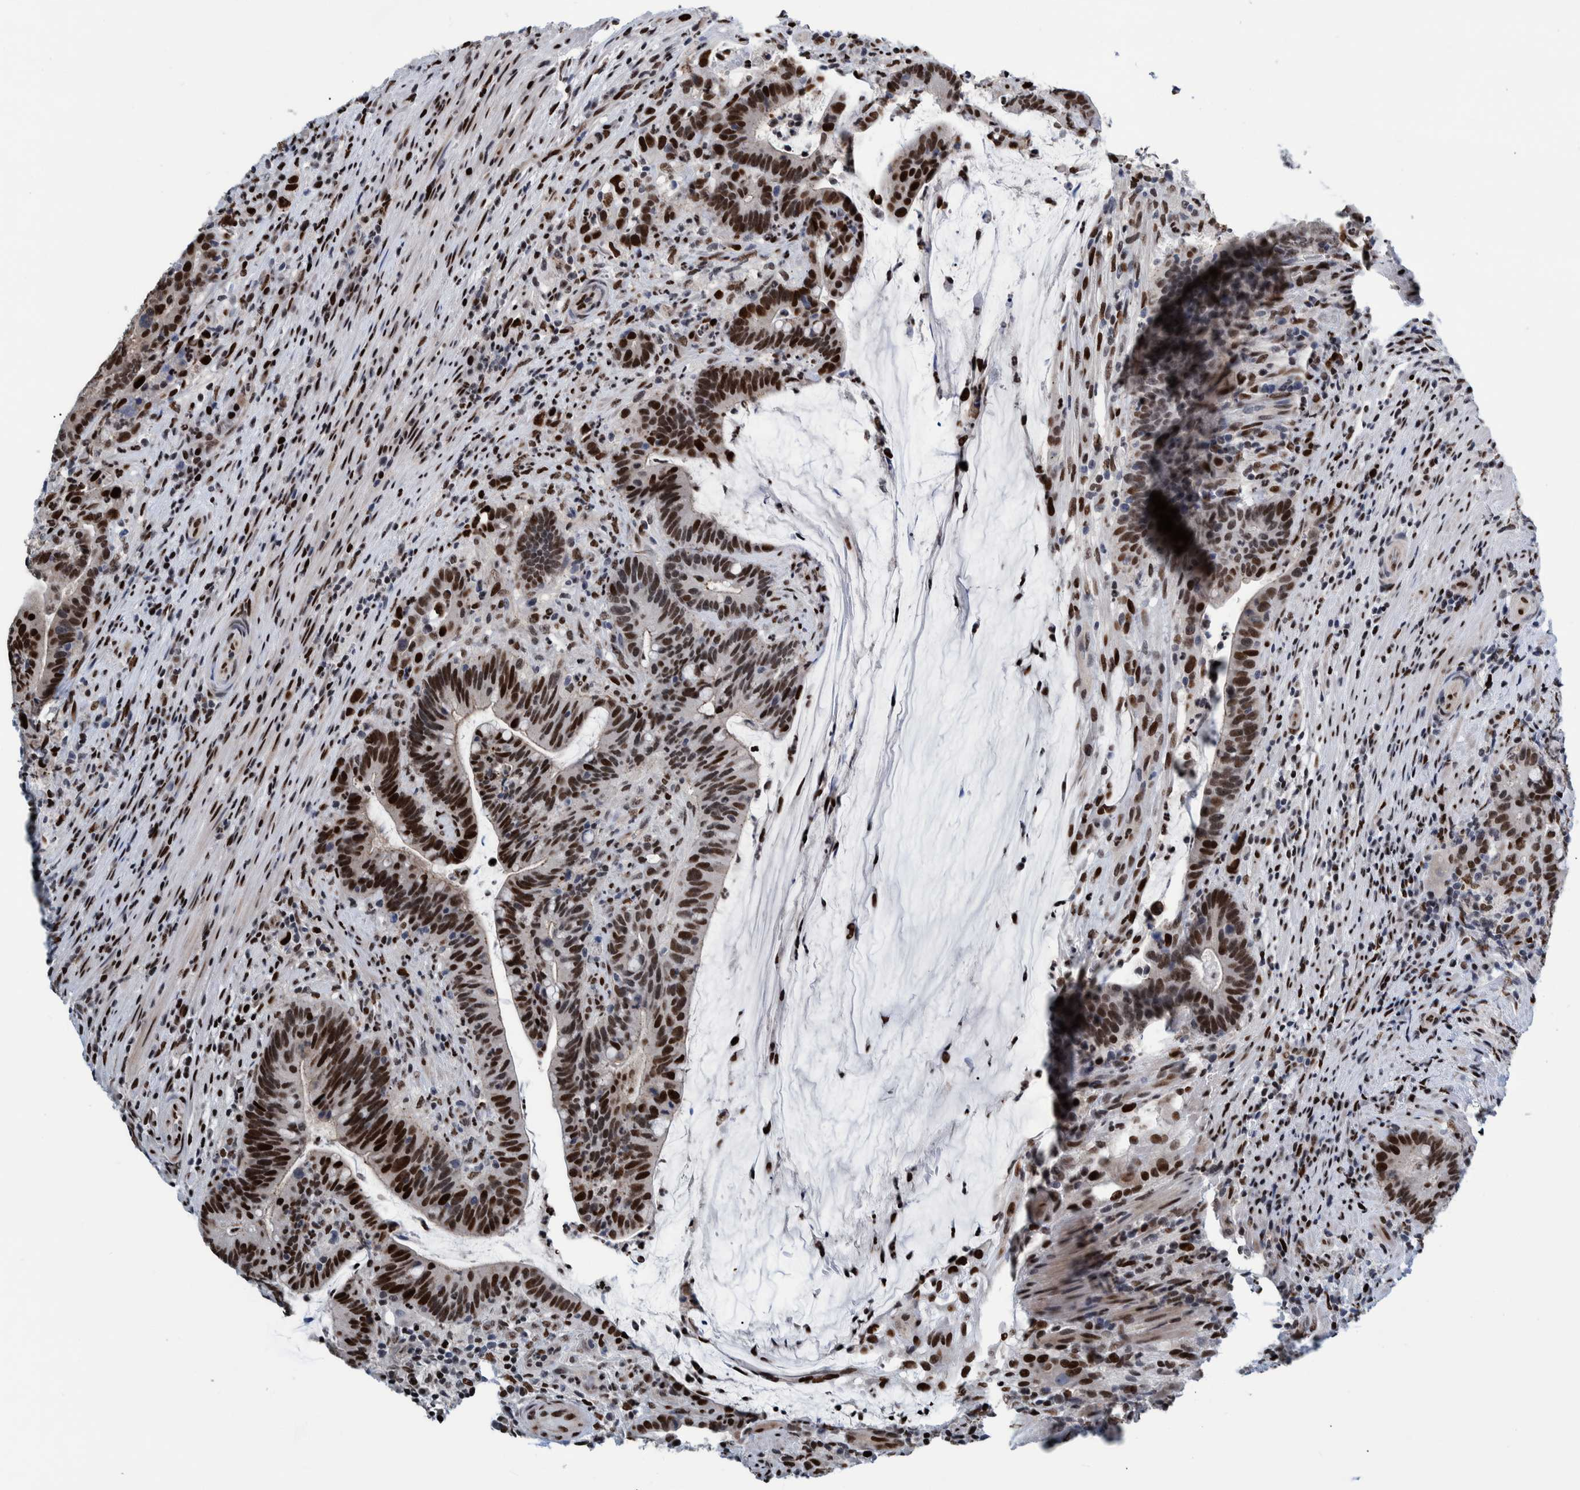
{"staining": {"intensity": "strong", "quantity": ">75%", "location": "nuclear"}, "tissue": "colorectal cancer", "cell_type": "Tumor cells", "image_type": "cancer", "snomed": [{"axis": "morphology", "description": "Adenocarcinoma, NOS"}, {"axis": "topography", "description": "Colon"}], "caption": "Immunohistochemical staining of colorectal cancer (adenocarcinoma) reveals high levels of strong nuclear protein positivity in approximately >75% of tumor cells.", "gene": "HEATR9", "patient": {"sex": "female", "age": 66}}